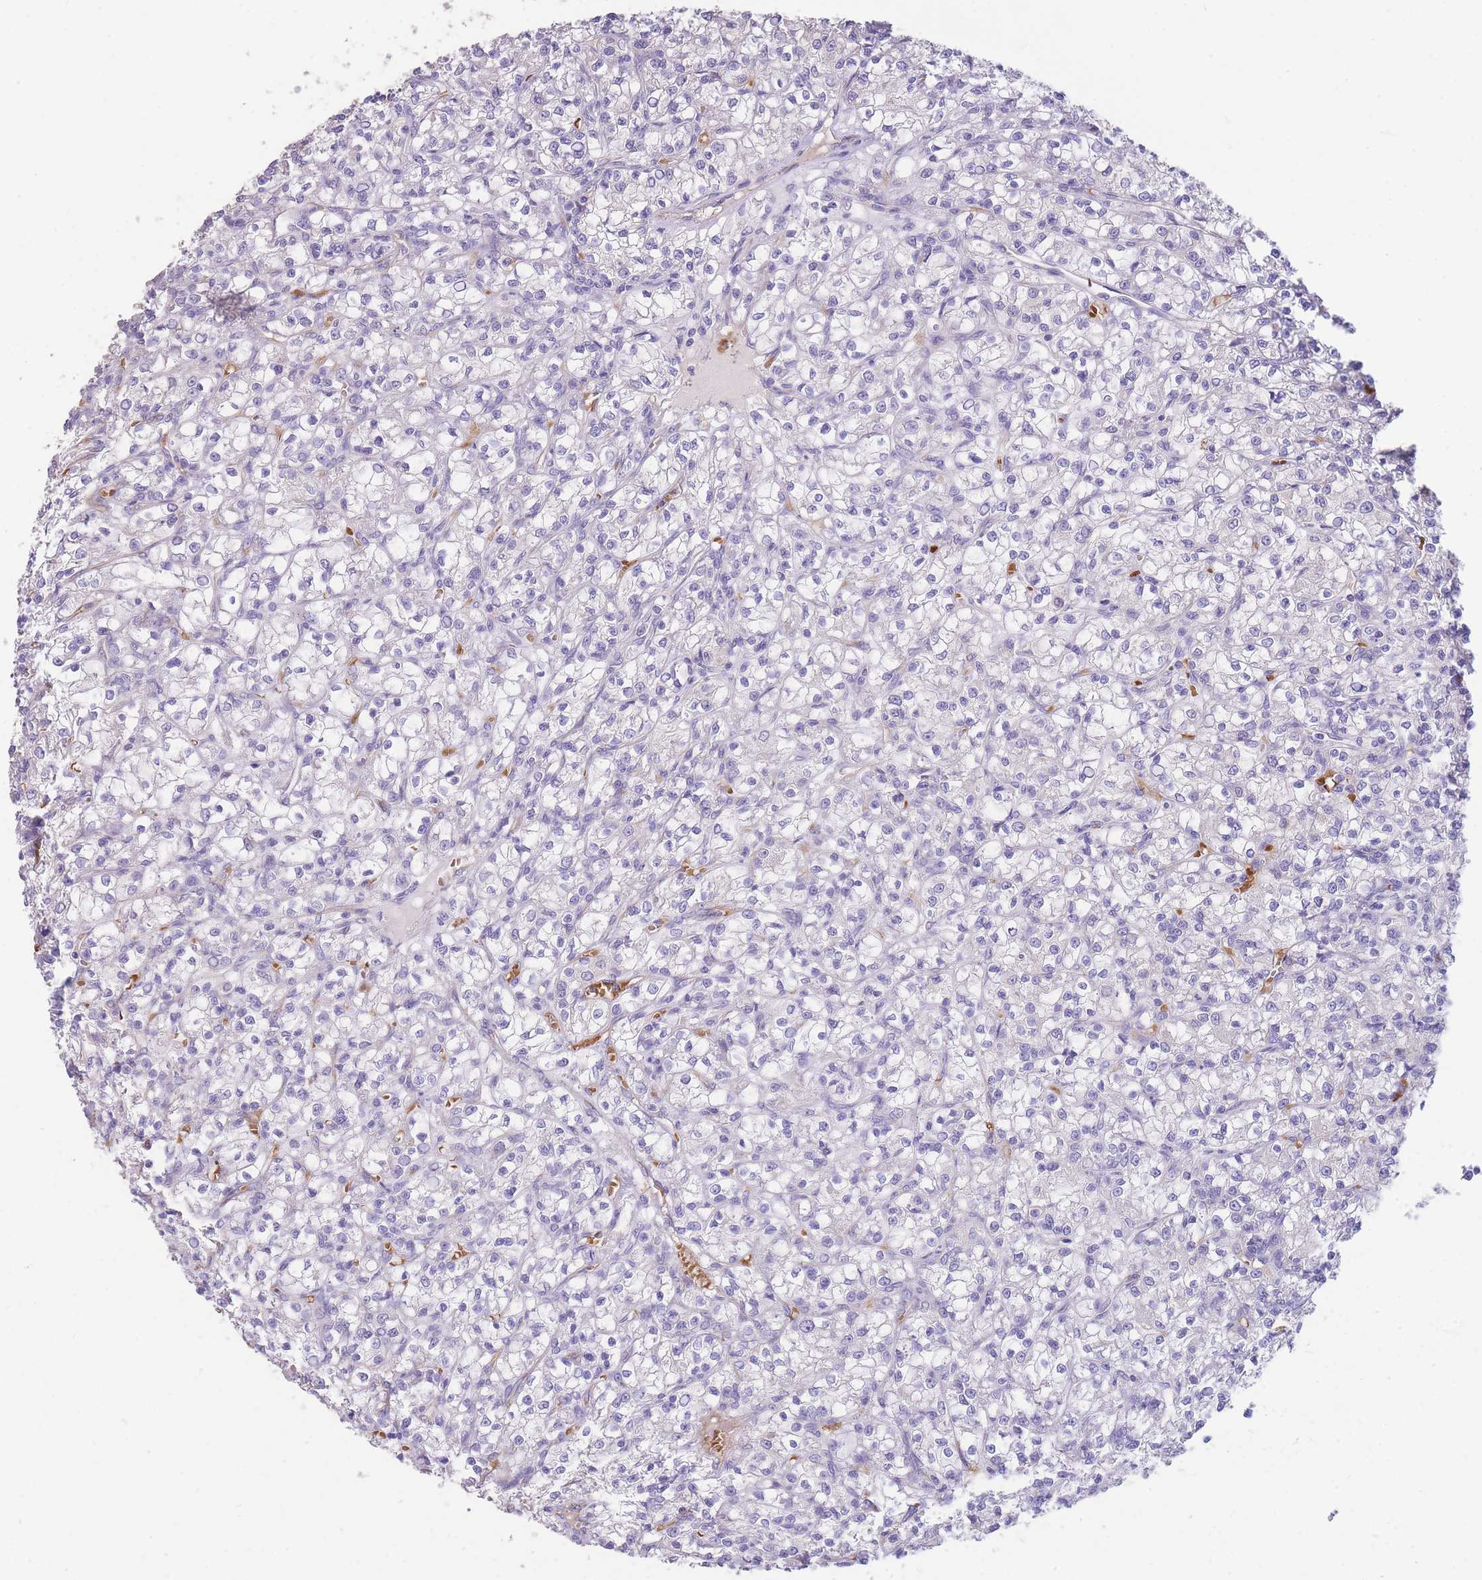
{"staining": {"intensity": "negative", "quantity": "none", "location": "none"}, "tissue": "renal cancer", "cell_type": "Tumor cells", "image_type": "cancer", "snomed": [{"axis": "morphology", "description": "Adenocarcinoma, NOS"}, {"axis": "topography", "description": "Kidney"}], "caption": "IHC image of neoplastic tissue: human renal cancer (adenocarcinoma) stained with DAB (3,3'-diaminobenzidine) exhibits no significant protein expression in tumor cells. (DAB (3,3'-diaminobenzidine) immunohistochemistry (IHC) with hematoxylin counter stain).", "gene": "ANKRD53", "patient": {"sex": "female", "age": 59}}